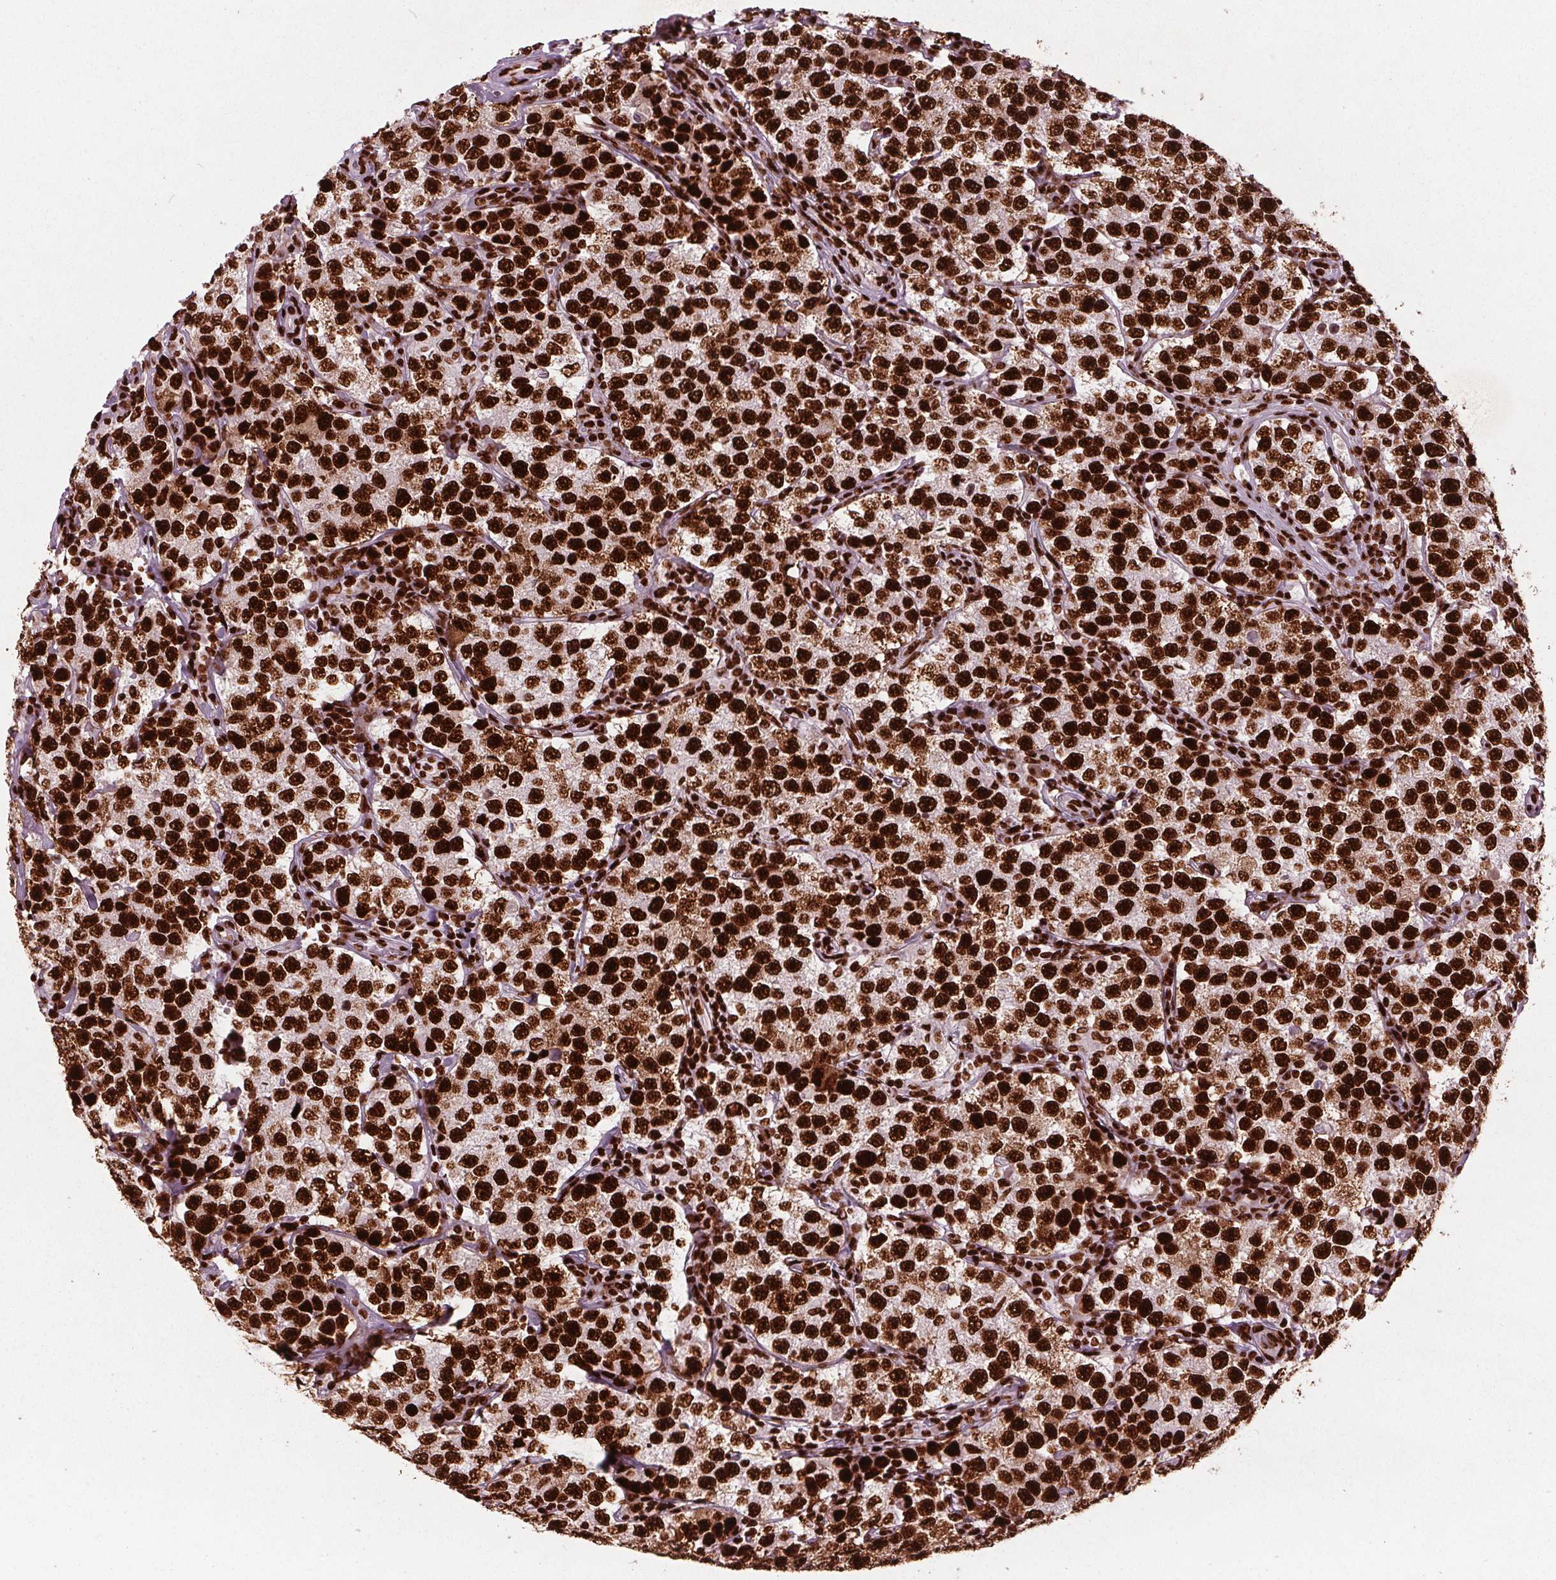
{"staining": {"intensity": "strong", "quantity": ">75%", "location": "nuclear"}, "tissue": "testis cancer", "cell_type": "Tumor cells", "image_type": "cancer", "snomed": [{"axis": "morphology", "description": "Seminoma, NOS"}, {"axis": "topography", "description": "Testis"}], "caption": "The immunohistochemical stain labels strong nuclear expression in tumor cells of testis seminoma tissue. The staining was performed using DAB, with brown indicating positive protein expression. Nuclei are stained blue with hematoxylin.", "gene": "BRD4", "patient": {"sex": "male", "age": 34}}